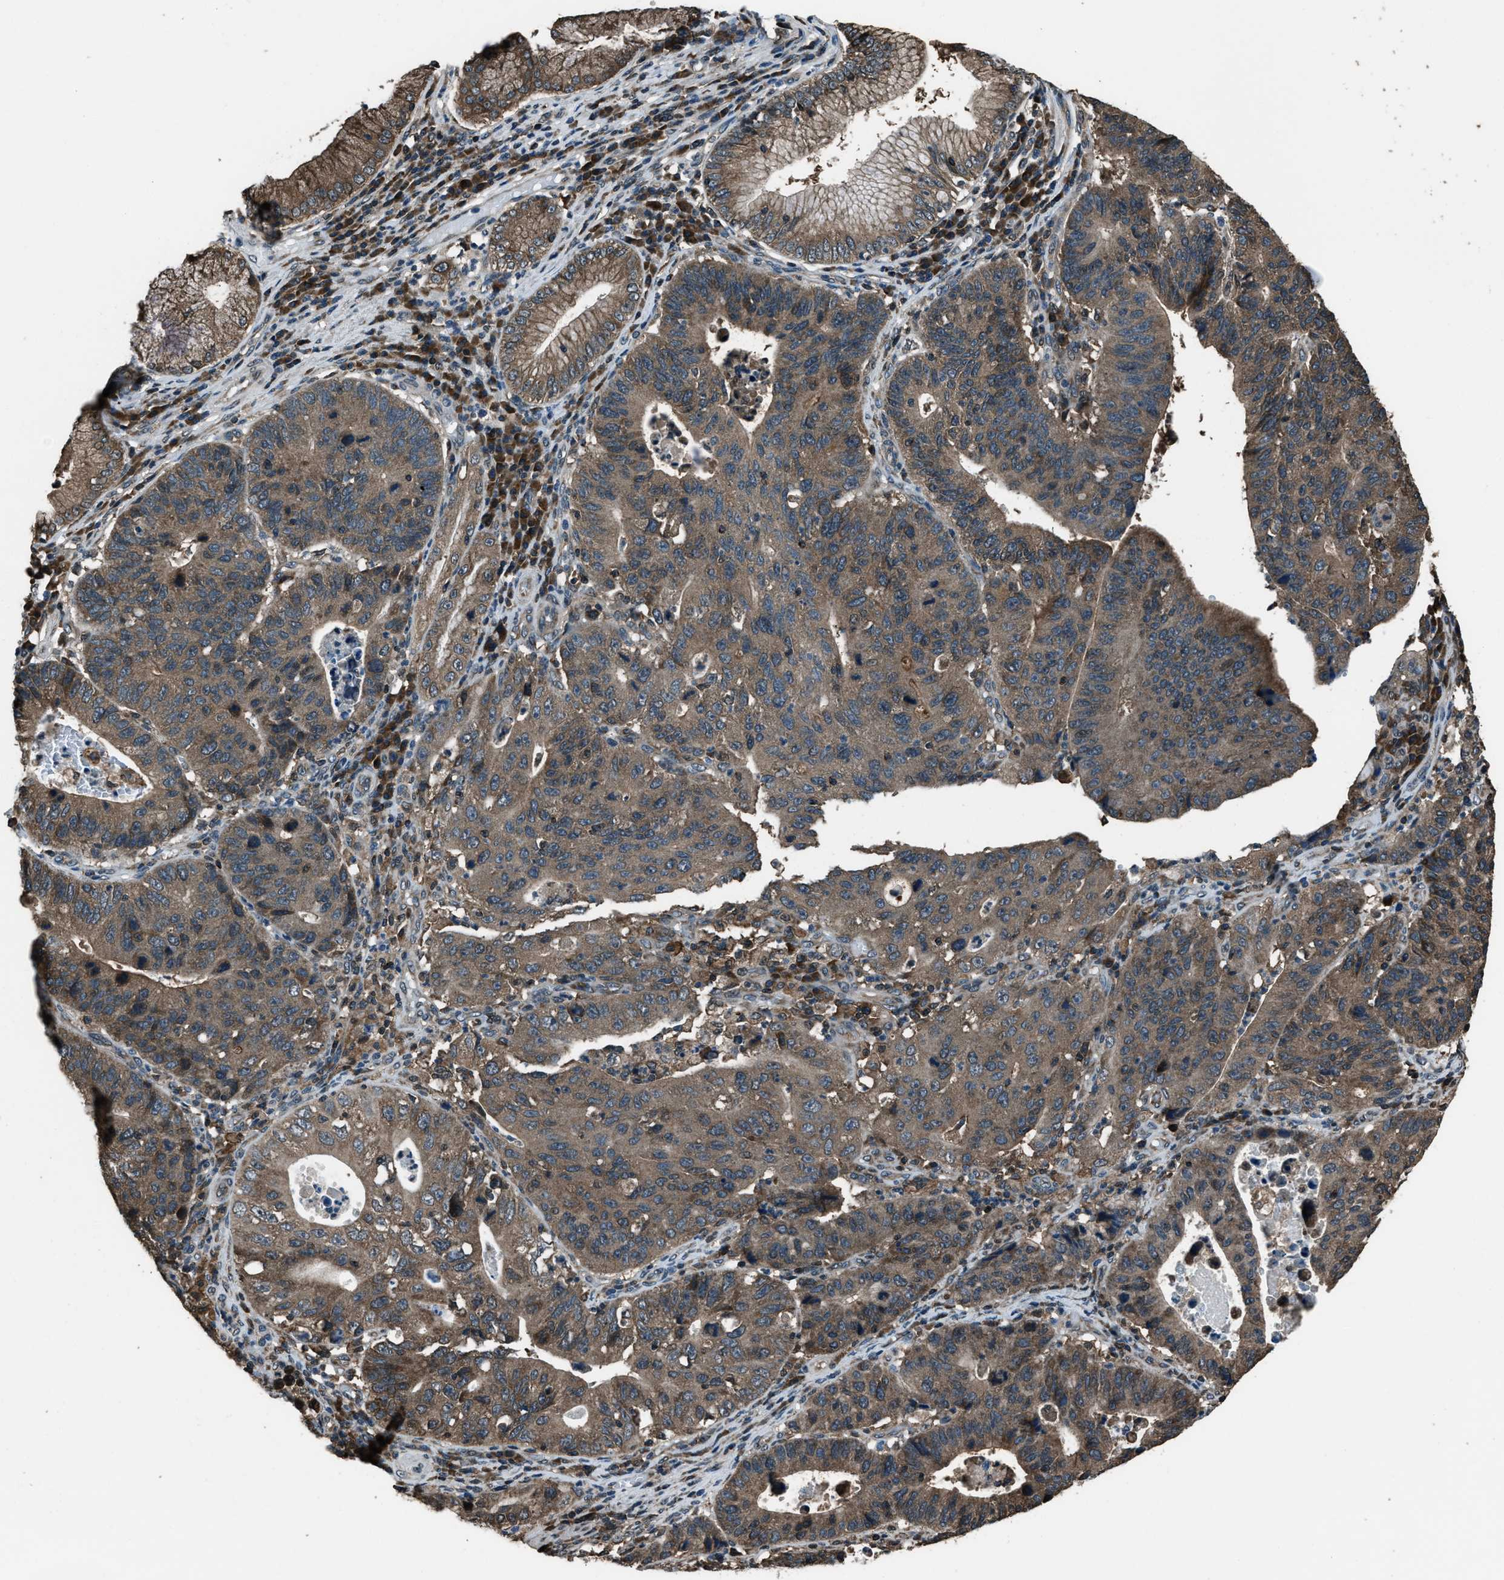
{"staining": {"intensity": "weak", "quantity": ">75%", "location": "cytoplasmic/membranous"}, "tissue": "stomach cancer", "cell_type": "Tumor cells", "image_type": "cancer", "snomed": [{"axis": "morphology", "description": "Adenocarcinoma, NOS"}, {"axis": "topography", "description": "Stomach"}], "caption": "There is low levels of weak cytoplasmic/membranous staining in tumor cells of stomach adenocarcinoma, as demonstrated by immunohistochemical staining (brown color).", "gene": "TRIM4", "patient": {"sex": "male", "age": 59}}